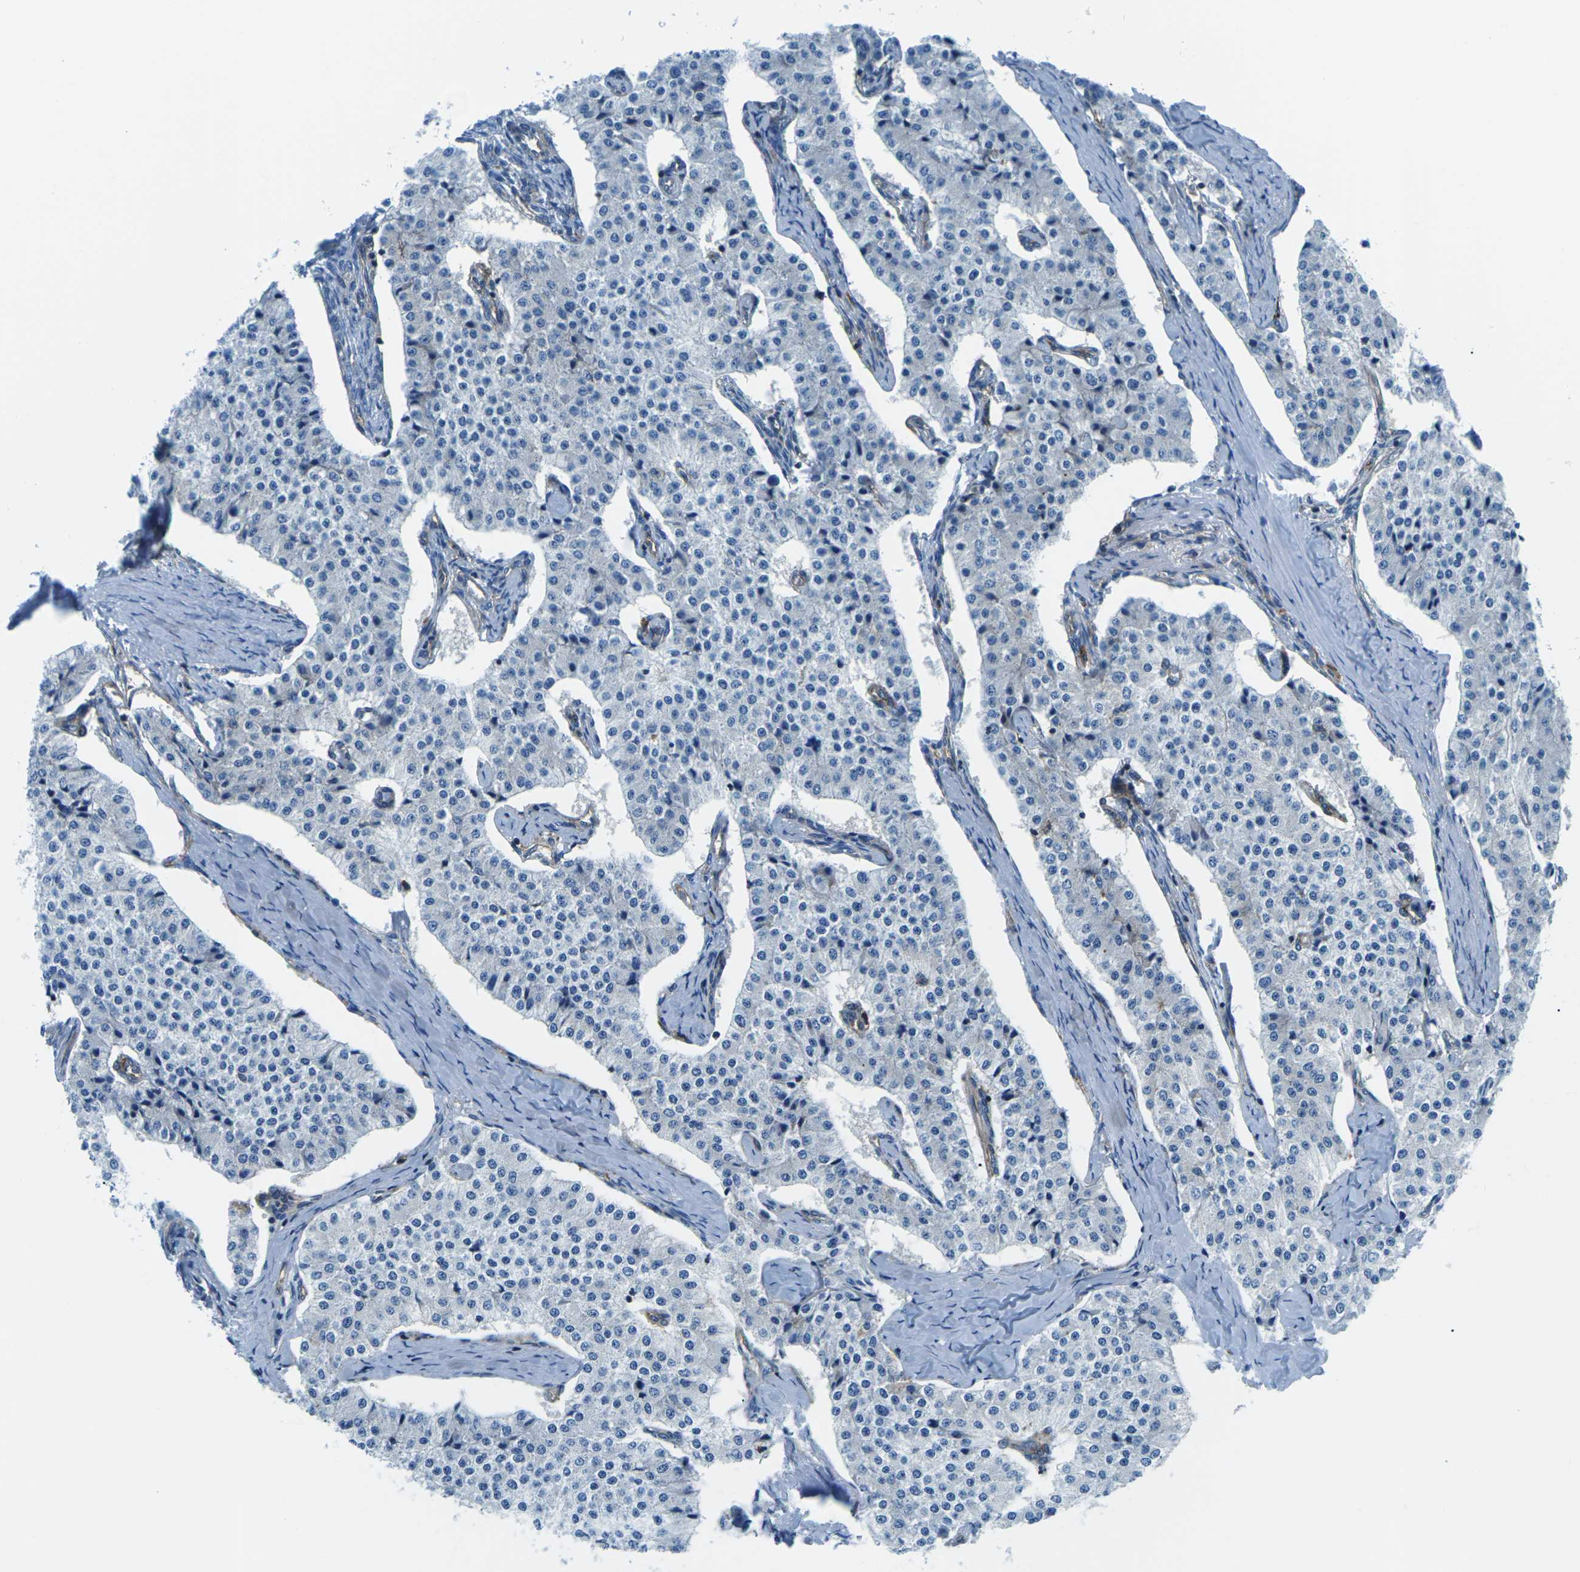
{"staining": {"intensity": "negative", "quantity": "none", "location": "none"}, "tissue": "carcinoid", "cell_type": "Tumor cells", "image_type": "cancer", "snomed": [{"axis": "morphology", "description": "Carcinoid, malignant, NOS"}, {"axis": "topography", "description": "Colon"}], "caption": "An immunohistochemistry micrograph of carcinoid is shown. There is no staining in tumor cells of carcinoid. (DAB (3,3'-diaminobenzidine) IHC, high magnification).", "gene": "SOCS4", "patient": {"sex": "female", "age": 52}}